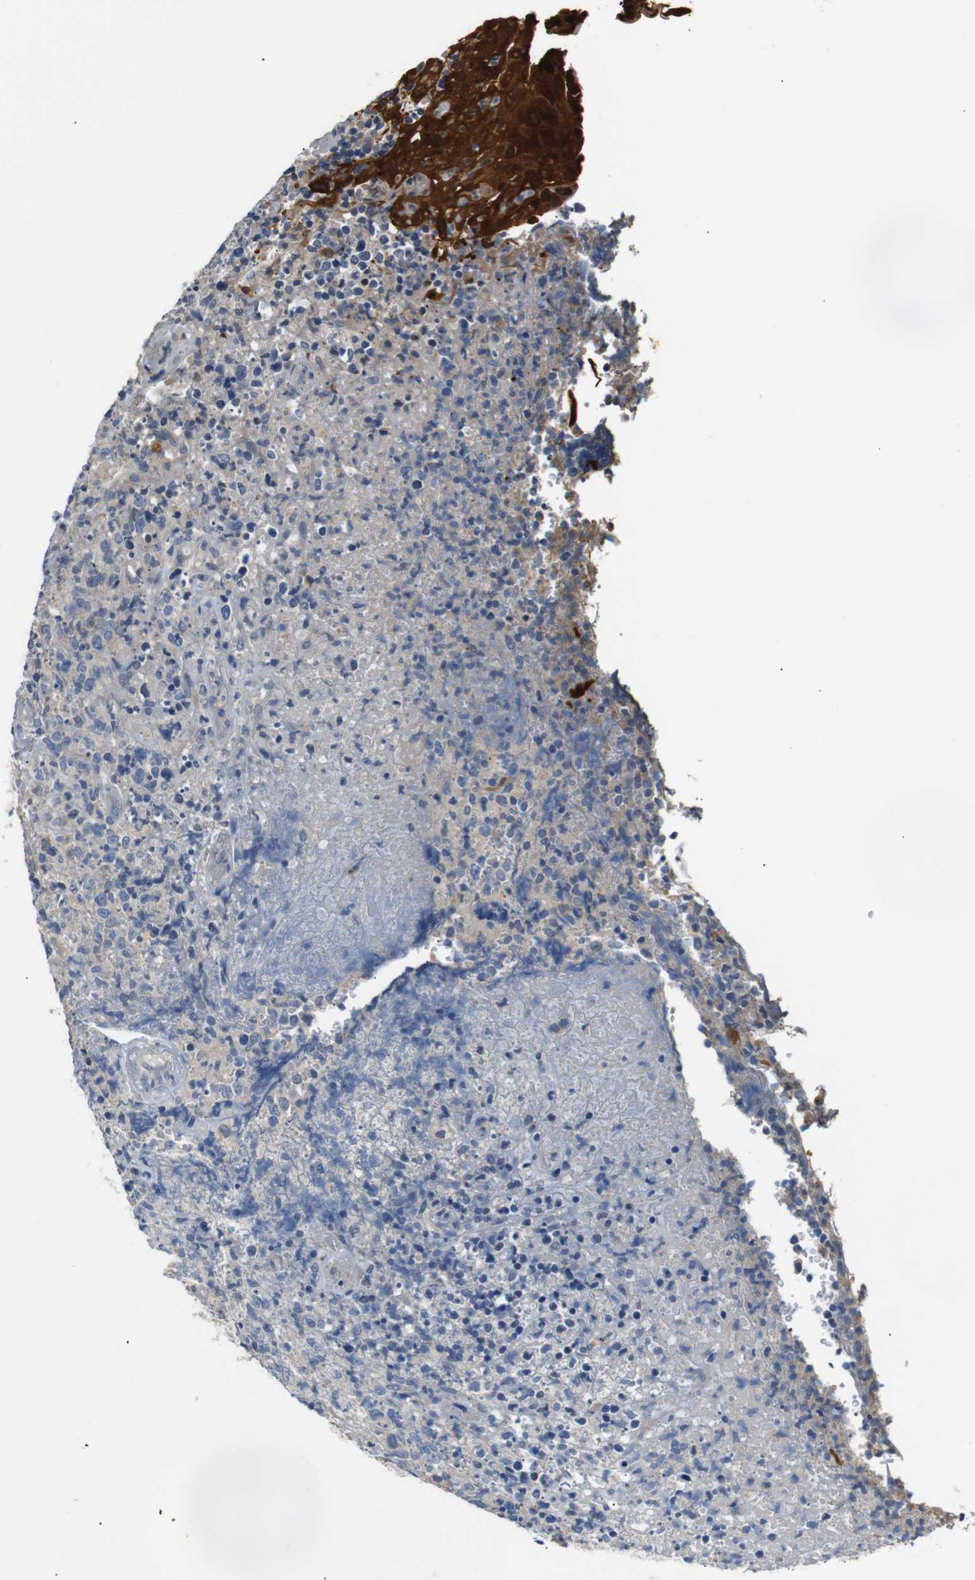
{"staining": {"intensity": "negative", "quantity": "none", "location": "none"}, "tissue": "lymphoma", "cell_type": "Tumor cells", "image_type": "cancer", "snomed": [{"axis": "morphology", "description": "Malignant lymphoma, non-Hodgkin's type, High grade"}, {"axis": "topography", "description": "Tonsil"}], "caption": "Immunohistochemistry micrograph of neoplastic tissue: lymphoma stained with DAB displays no significant protein positivity in tumor cells.", "gene": "SFN", "patient": {"sex": "female", "age": 36}}